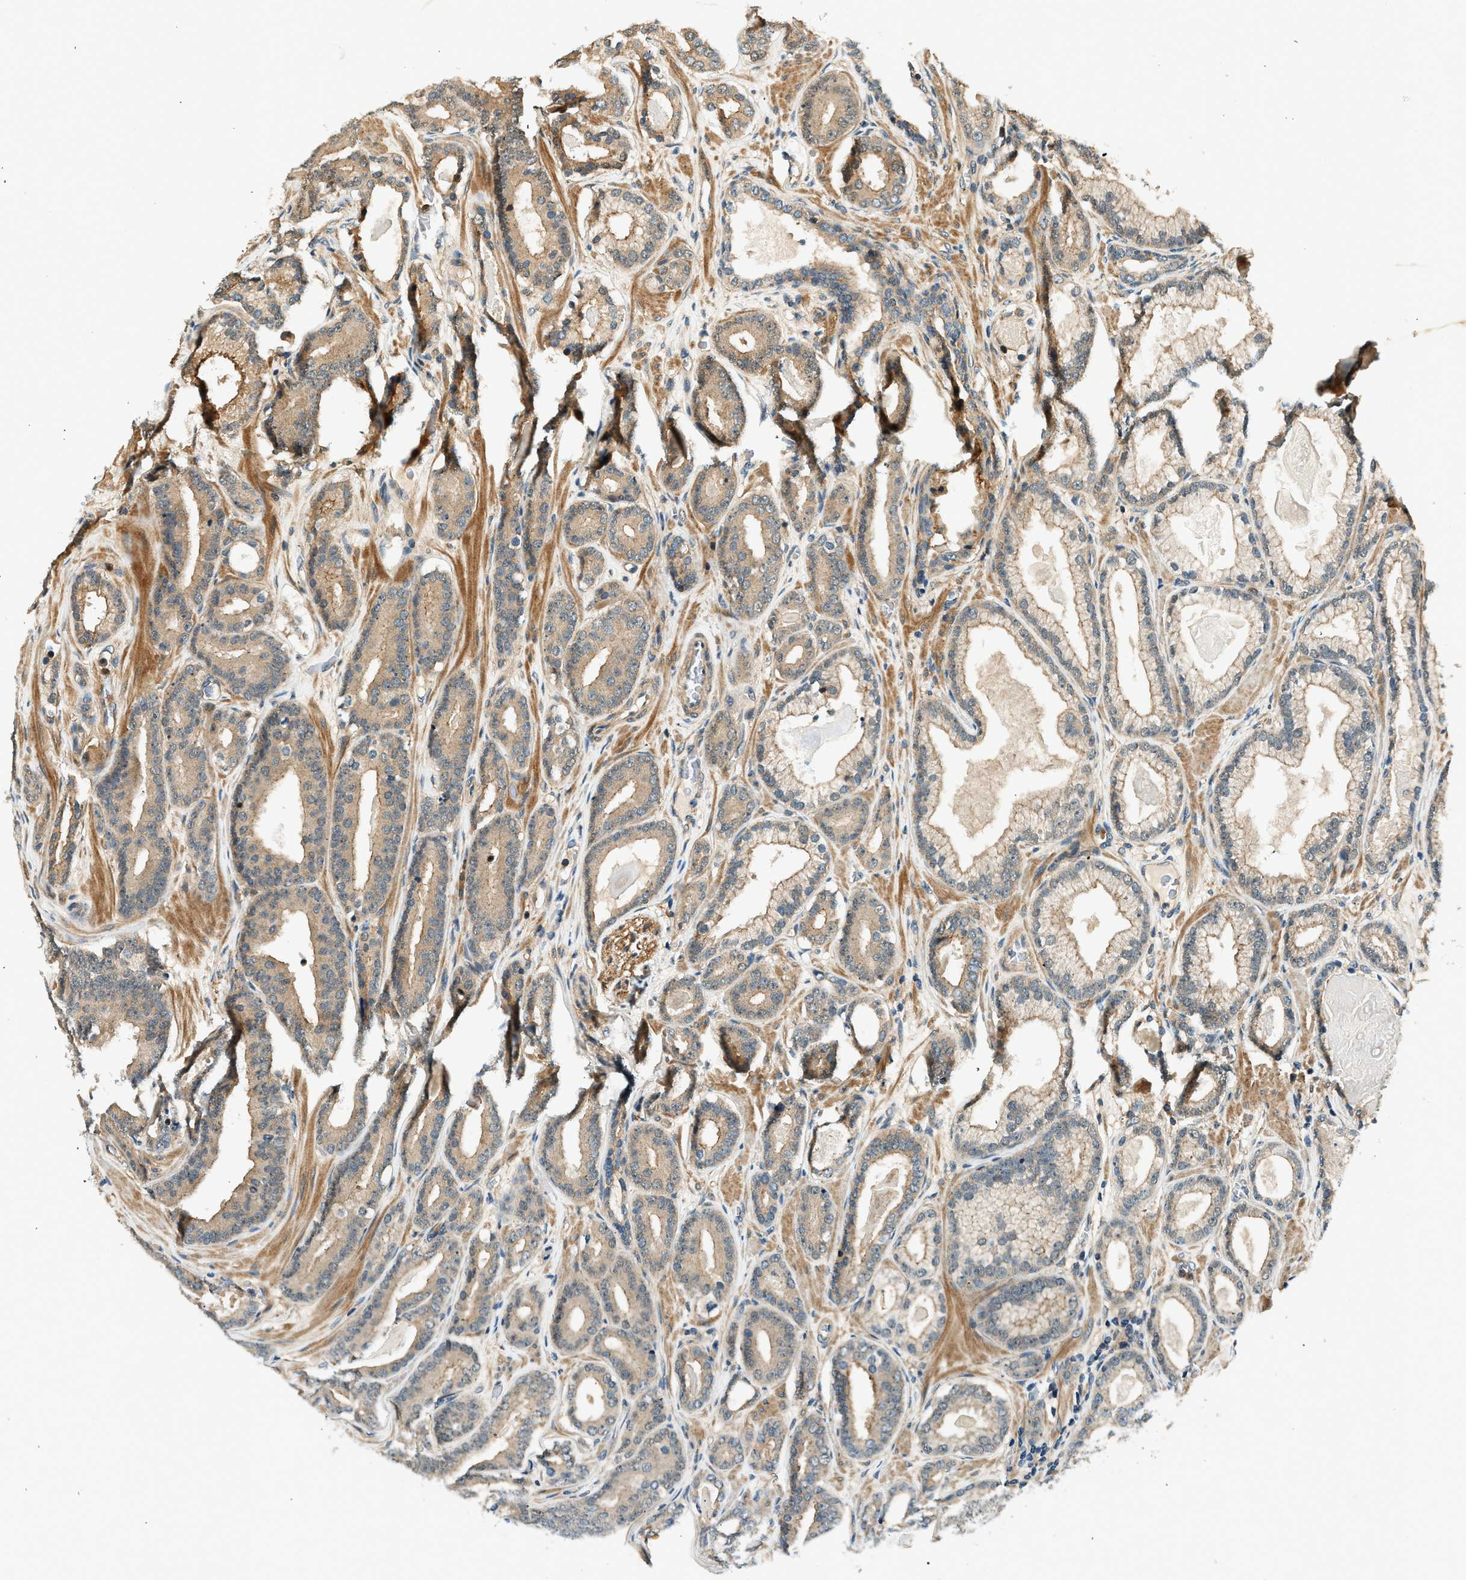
{"staining": {"intensity": "moderate", "quantity": ">75%", "location": "cytoplasmic/membranous"}, "tissue": "prostate cancer", "cell_type": "Tumor cells", "image_type": "cancer", "snomed": [{"axis": "morphology", "description": "Adenocarcinoma, High grade"}, {"axis": "topography", "description": "Prostate"}], "caption": "Immunohistochemistry (IHC) histopathology image of neoplastic tissue: human prostate cancer (high-grade adenocarcinoma) stained using immunohistochemistry (IHC) displays medium levels of moderate protein expression localized specifically in the cytoplasmic/membranous of tumor cells, appearing as a cytoplasmic/membranous brown color.", "gene": "ARHGEF11", "patient": {"sex": "male", "age": 60}}